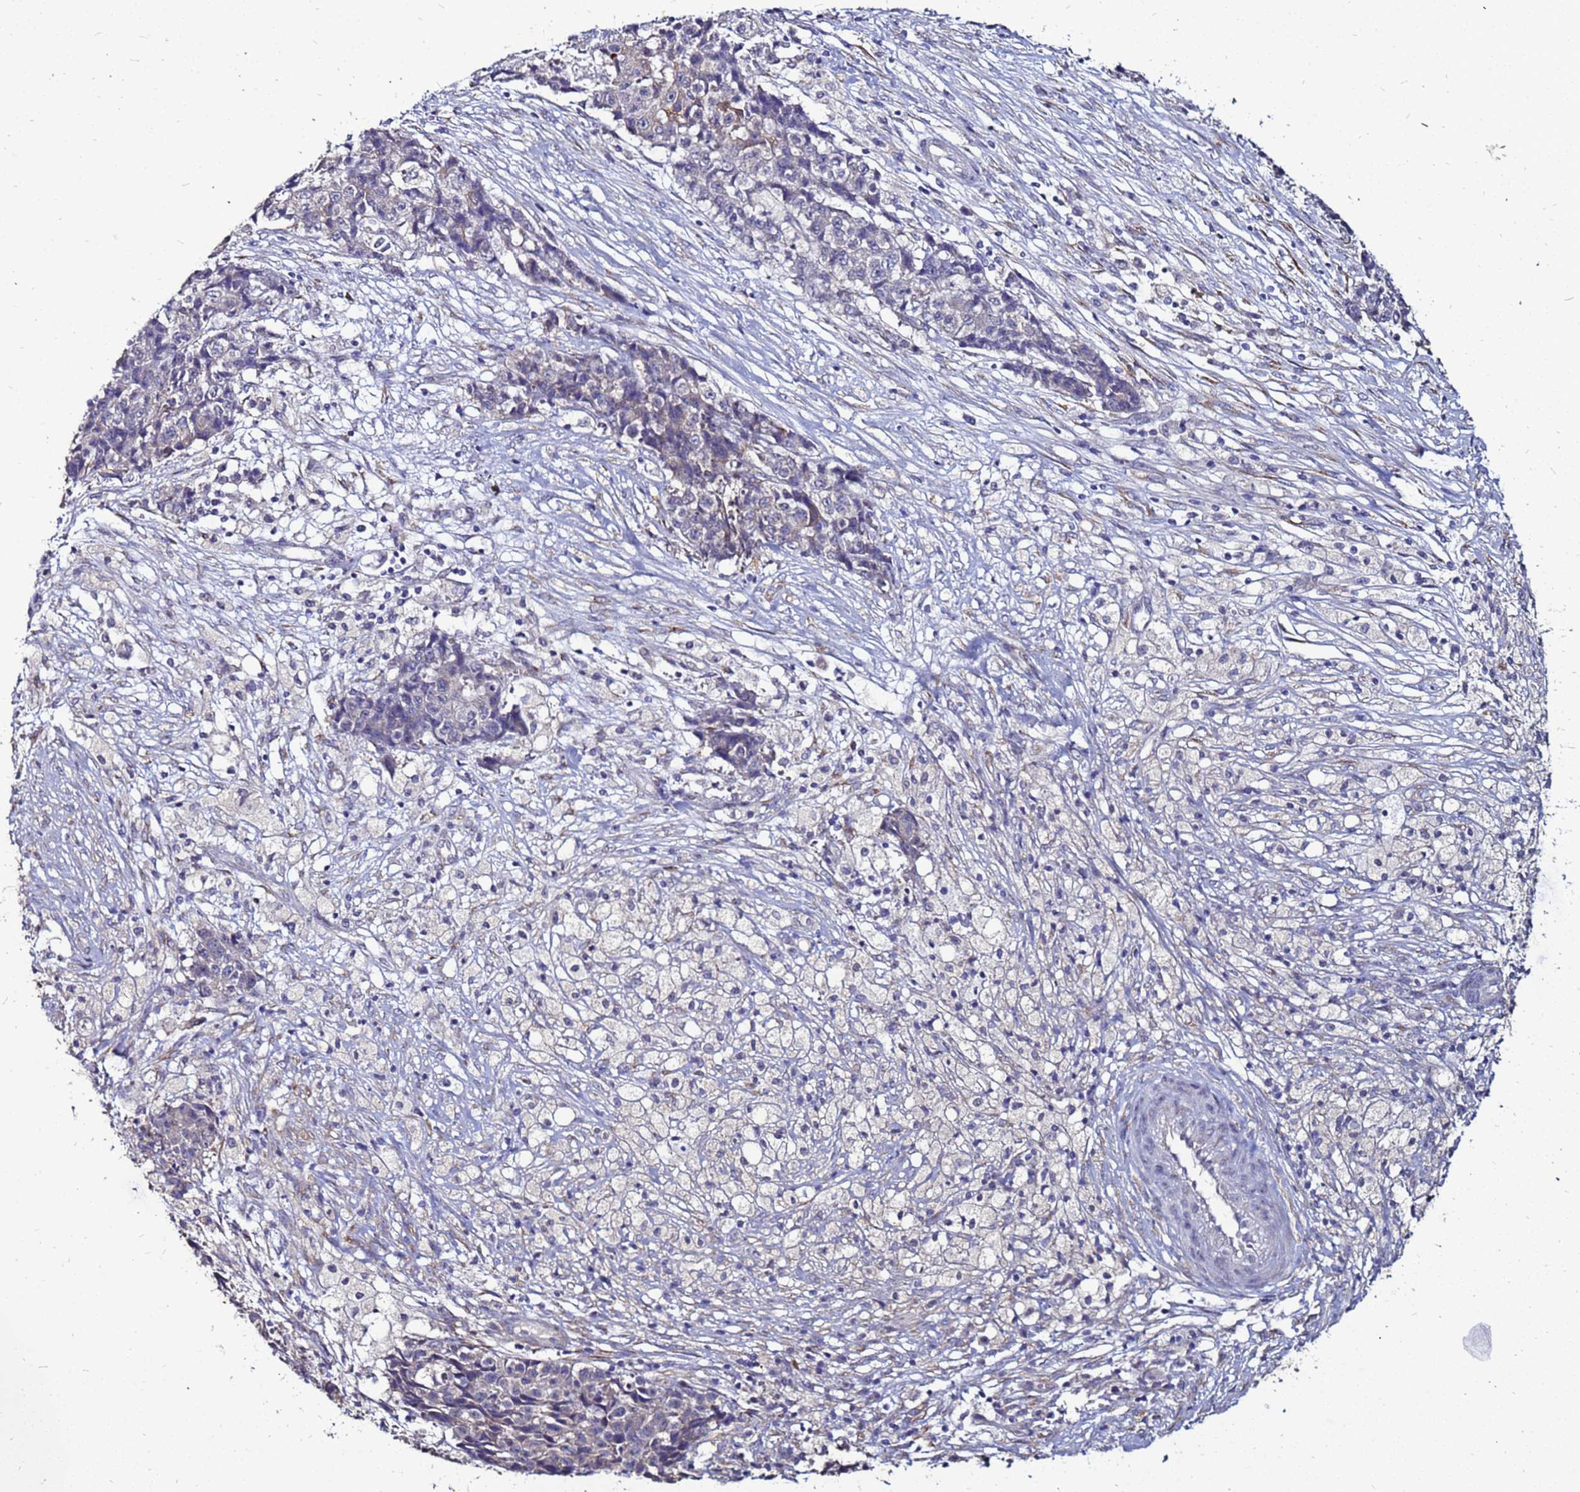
{"staining": {"intensity": "negative", "quantity": "none", "location": "none"}, "tissue": "ovarian cancer", "cell_type": "Tumor cells", "image_type": "cancer", "snomed": [{"axis": "morphology", "description": "Carcinoma, endometroid"}, {"axis": "topography", "description": "Ovary"}], "caption": "A photomicrograph of ovarian cancer (endometroid carcinoma) stained for a protein demonstrates no brown staining in tumor cells.", "gene": "SLC44A3", "patient": {"sex": "female", "age": 42}}